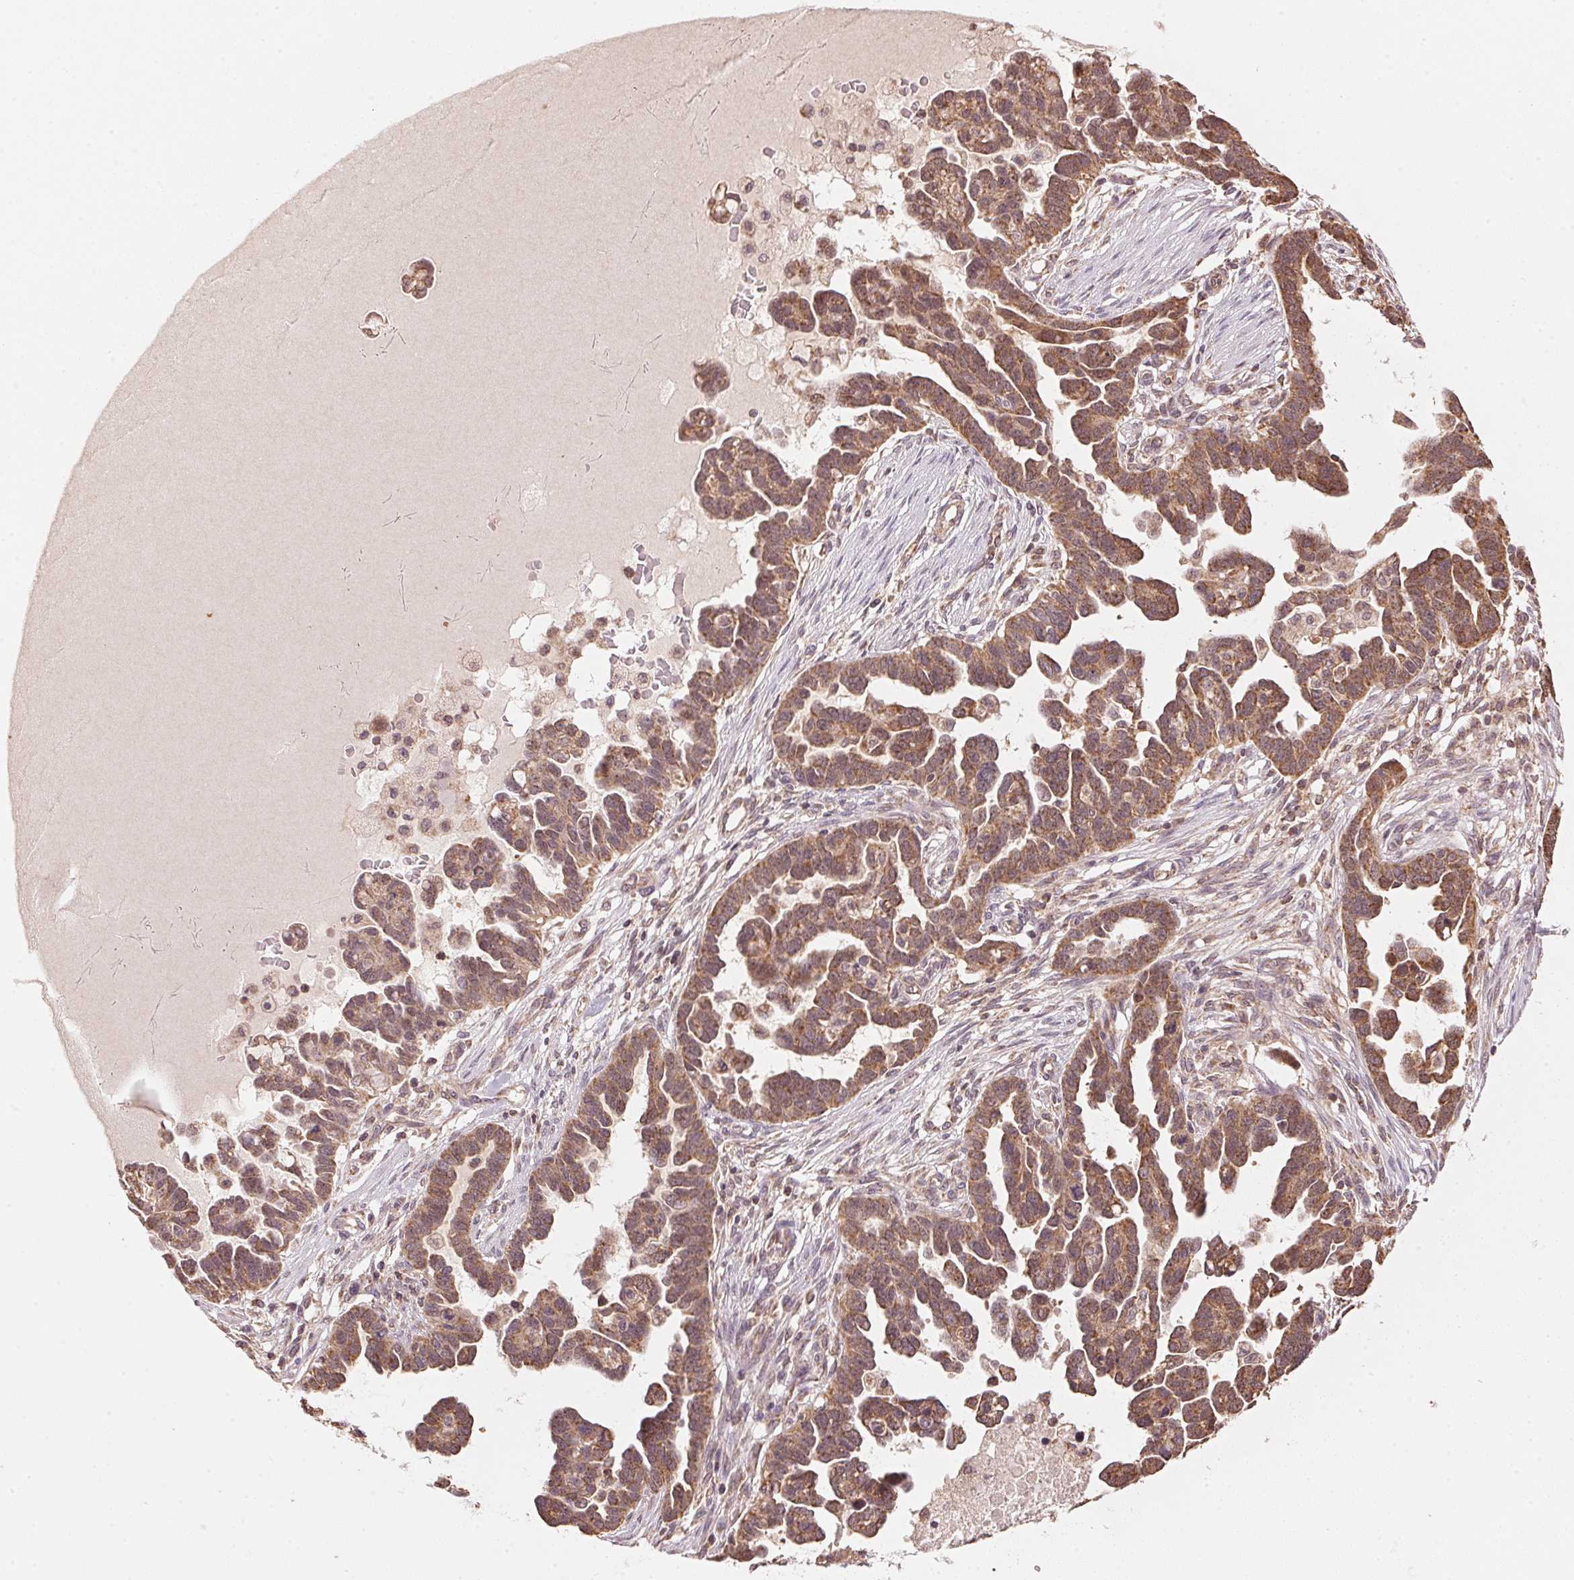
{"staining": {"intensity": "moderate", "quantity": ">75%", "location": "cytoplasmic/membranous"}, "tissue": "ovarian cancer", "cell_type": "Tumor cells", "image_type": "cancer", "snomed": [{"axis": "morphology", "description": "Cystadenocarcinoma, serous, NOS"}, {"axis": "topography", "description": "Ovary"}], "caption": "This is an image of immunohistochemistry staining of serous cystadenocarcinoma (ovarian), which shows moderate staining in the cytoplasmic/membranous of tumor cells.", "gene": "ARHGAP6", "patient": {"sex": "female", "age": 54}}